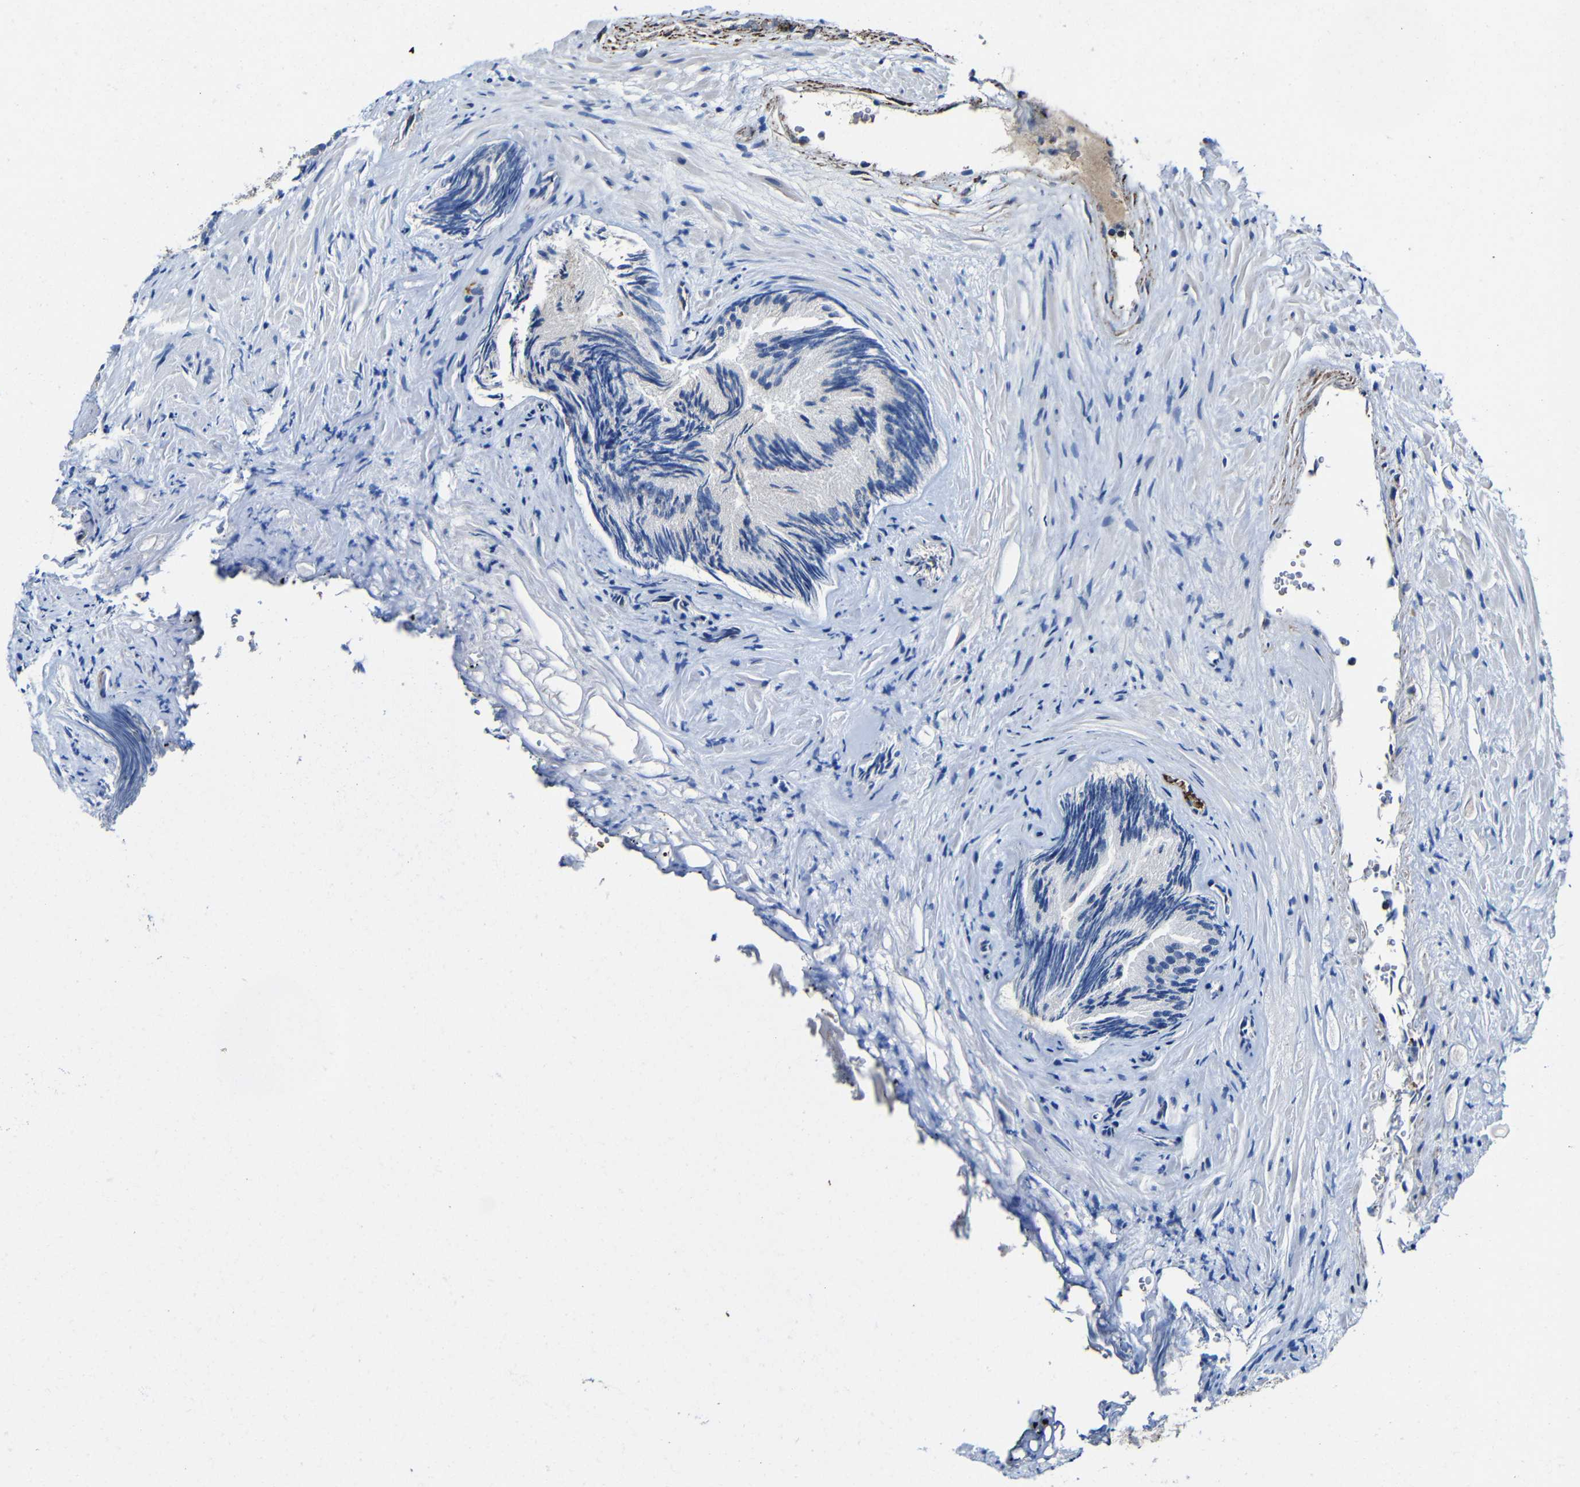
{"staining": {"intensity": "moderate", "quantity": "<25%", "location": "cytoplasmic/membranous"}, "tissue": "prostate", "cell_type": "Glandular cells", "image_type": "normal", "snomed": [{"axis": "morphology", "description": "Normal tissue, NOS"}, {"axis": "topography", "description": "Prostate"}], "caption": "IHC of normal prostate demonstrates low levels of moderate cytoplasmic/membranous positivity in approximately <25% of glandular cells. The protein of interest is shown in brown color, while the nuclei are stained blue.", "gene": "CA5B", "patient": {"sex": "male", "age": 76}}